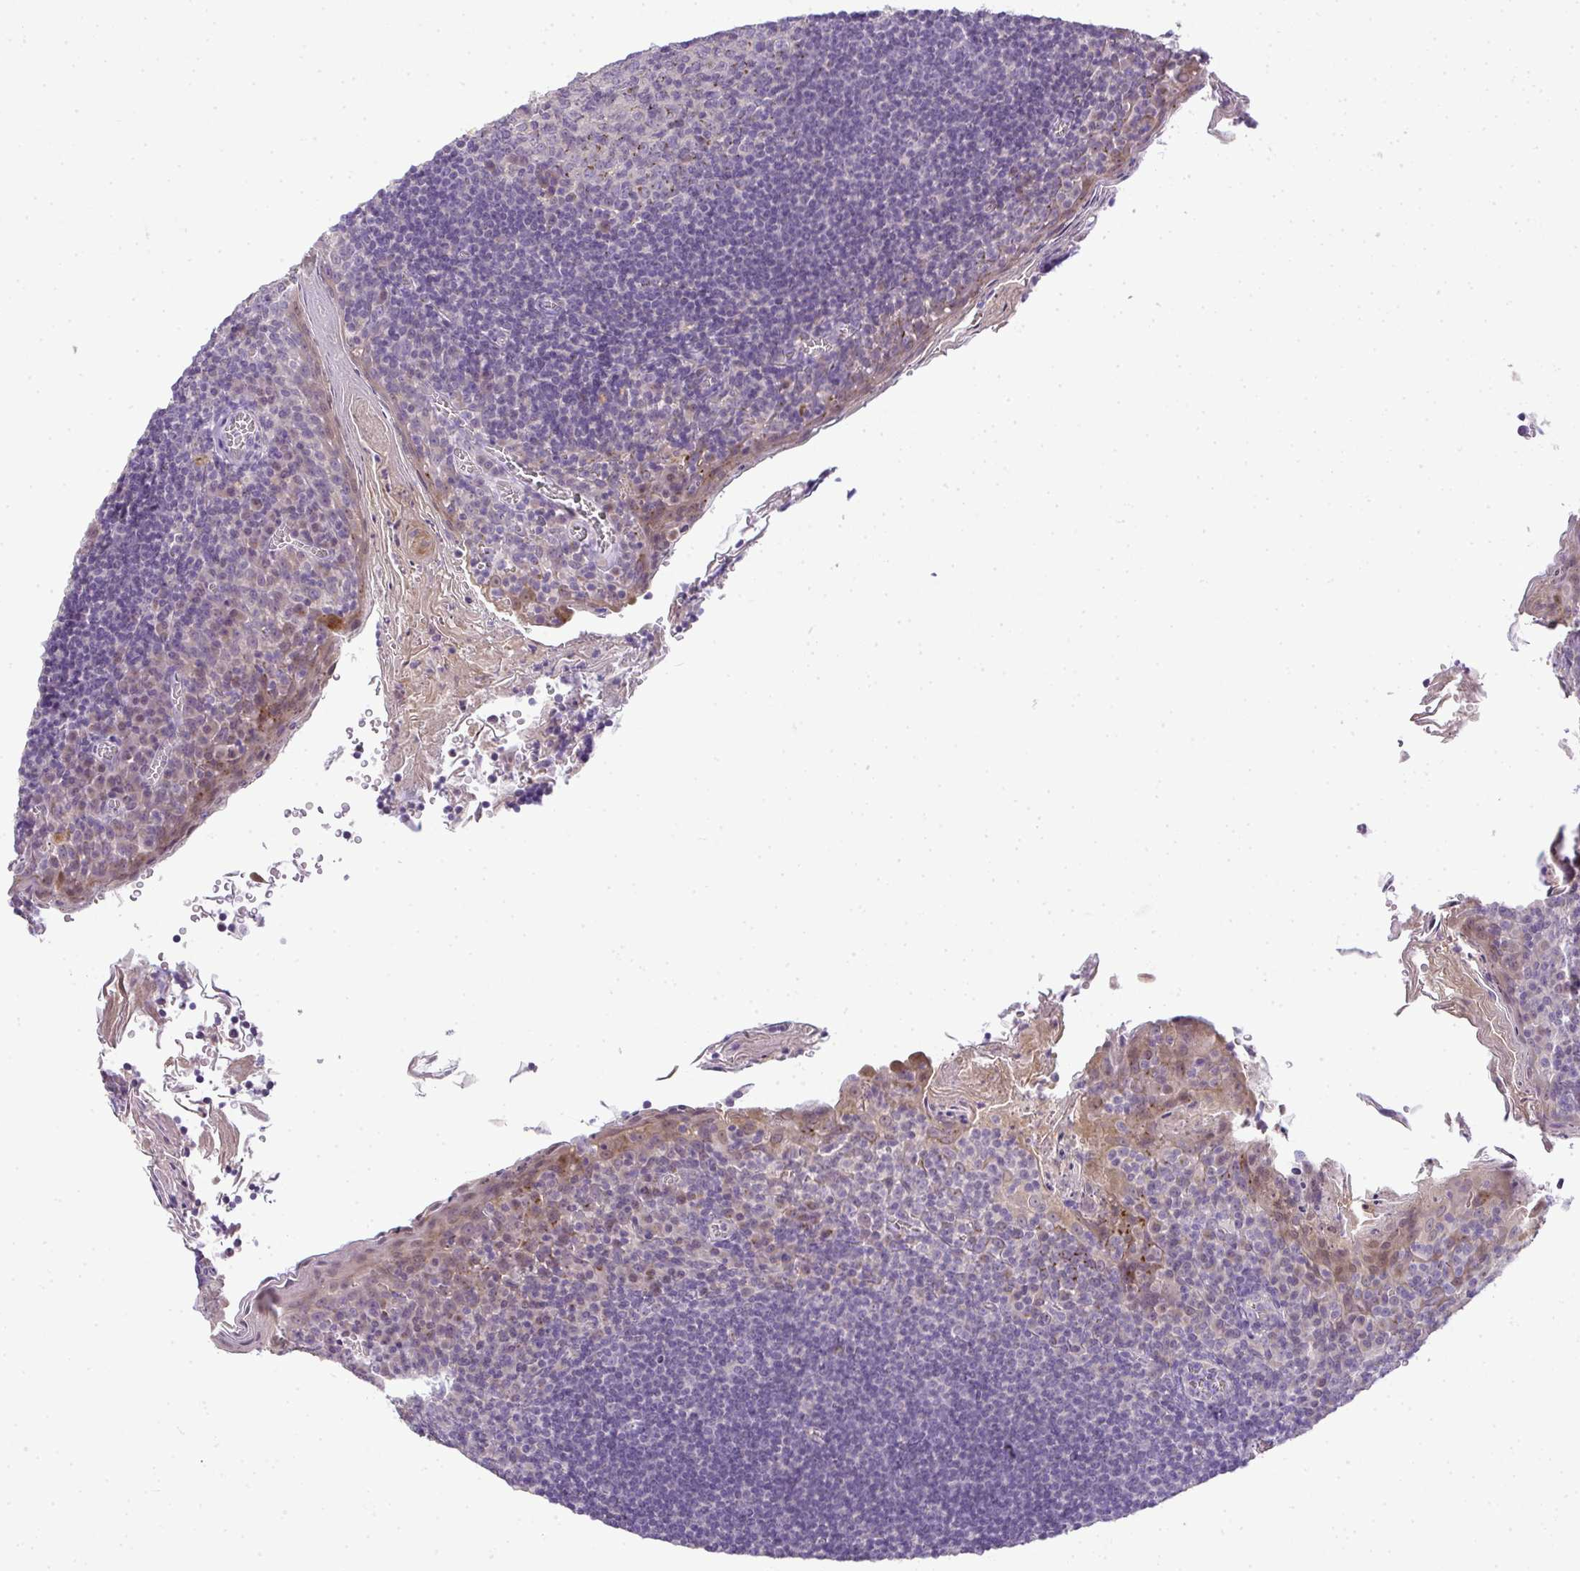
{"staining": {"intensity": "negative", "quantity": "none", "location": "none"}, "tissue": "tonsil", "cell_type": "Germinal center cells", "image_type": "normal", "snomed": [{"axis": "morphology", "description": "Normal tissue, NOS"}, {"axis": "topography", "description": "Tonsil"}], "caption": "Immunohistochemical staining of unremarkable human tonsil exhibits no significant positivity in germinal center cells.", "gene": "CMPK1", "patient": {"sex": "male", "age": 27}}